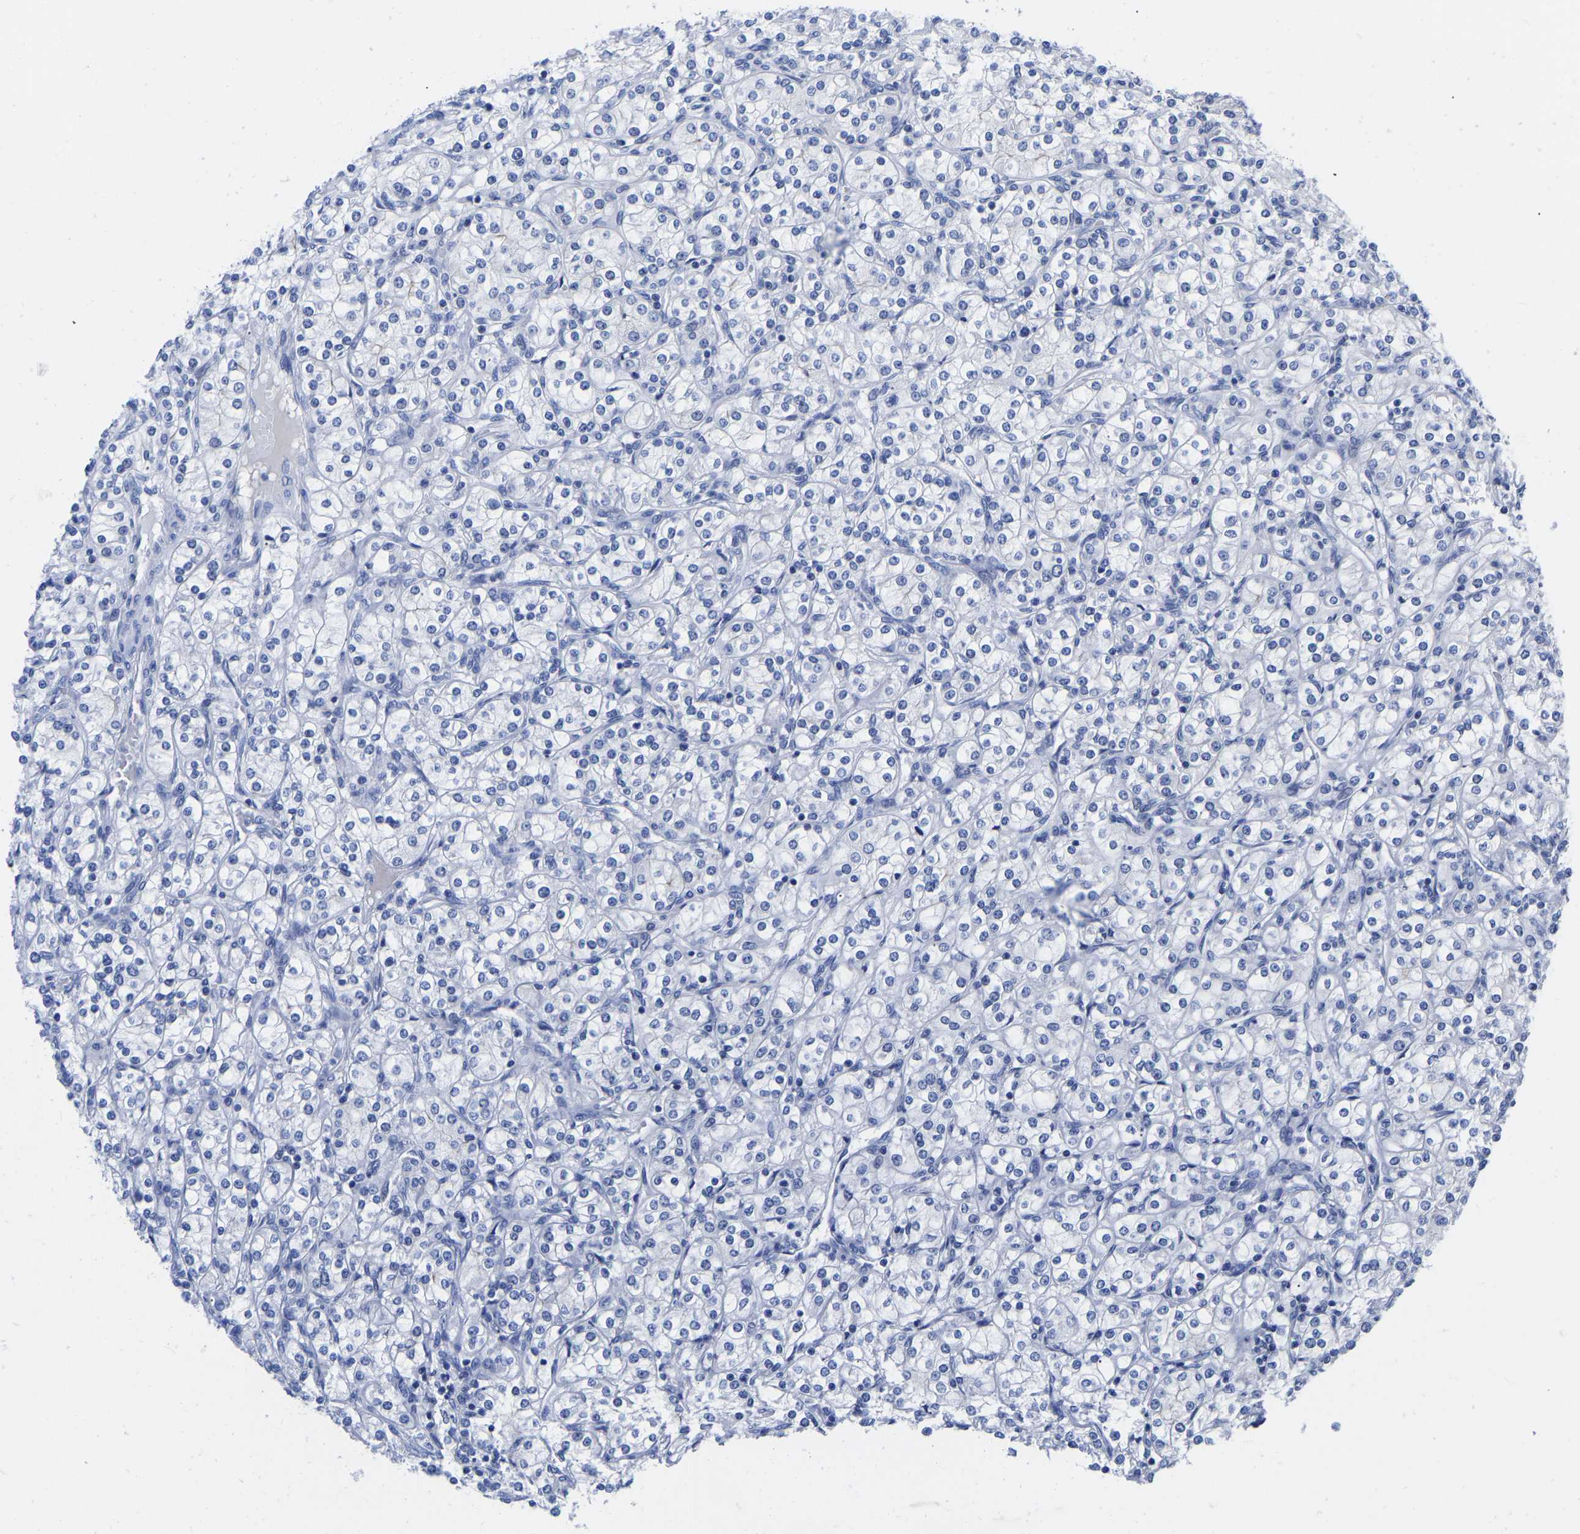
{"staining": {"intensity": "negative", "quantity": "none", "location": "none"}, "tissue": "renal cancer", "cell_type": "Tumor cells", "image_type": "cancer", "snomed": [{"axis": "morphology", "description": "Adenocarcinoma, NOS"}, {"axis": "topography", "description": "Kidney"}], "caption": "Histopathology image shows no significant protein staining in tumor cells of adenocarcinoma (renal).", "gene": "GPA33", "patient": {"sex": "male", "age": 77}}